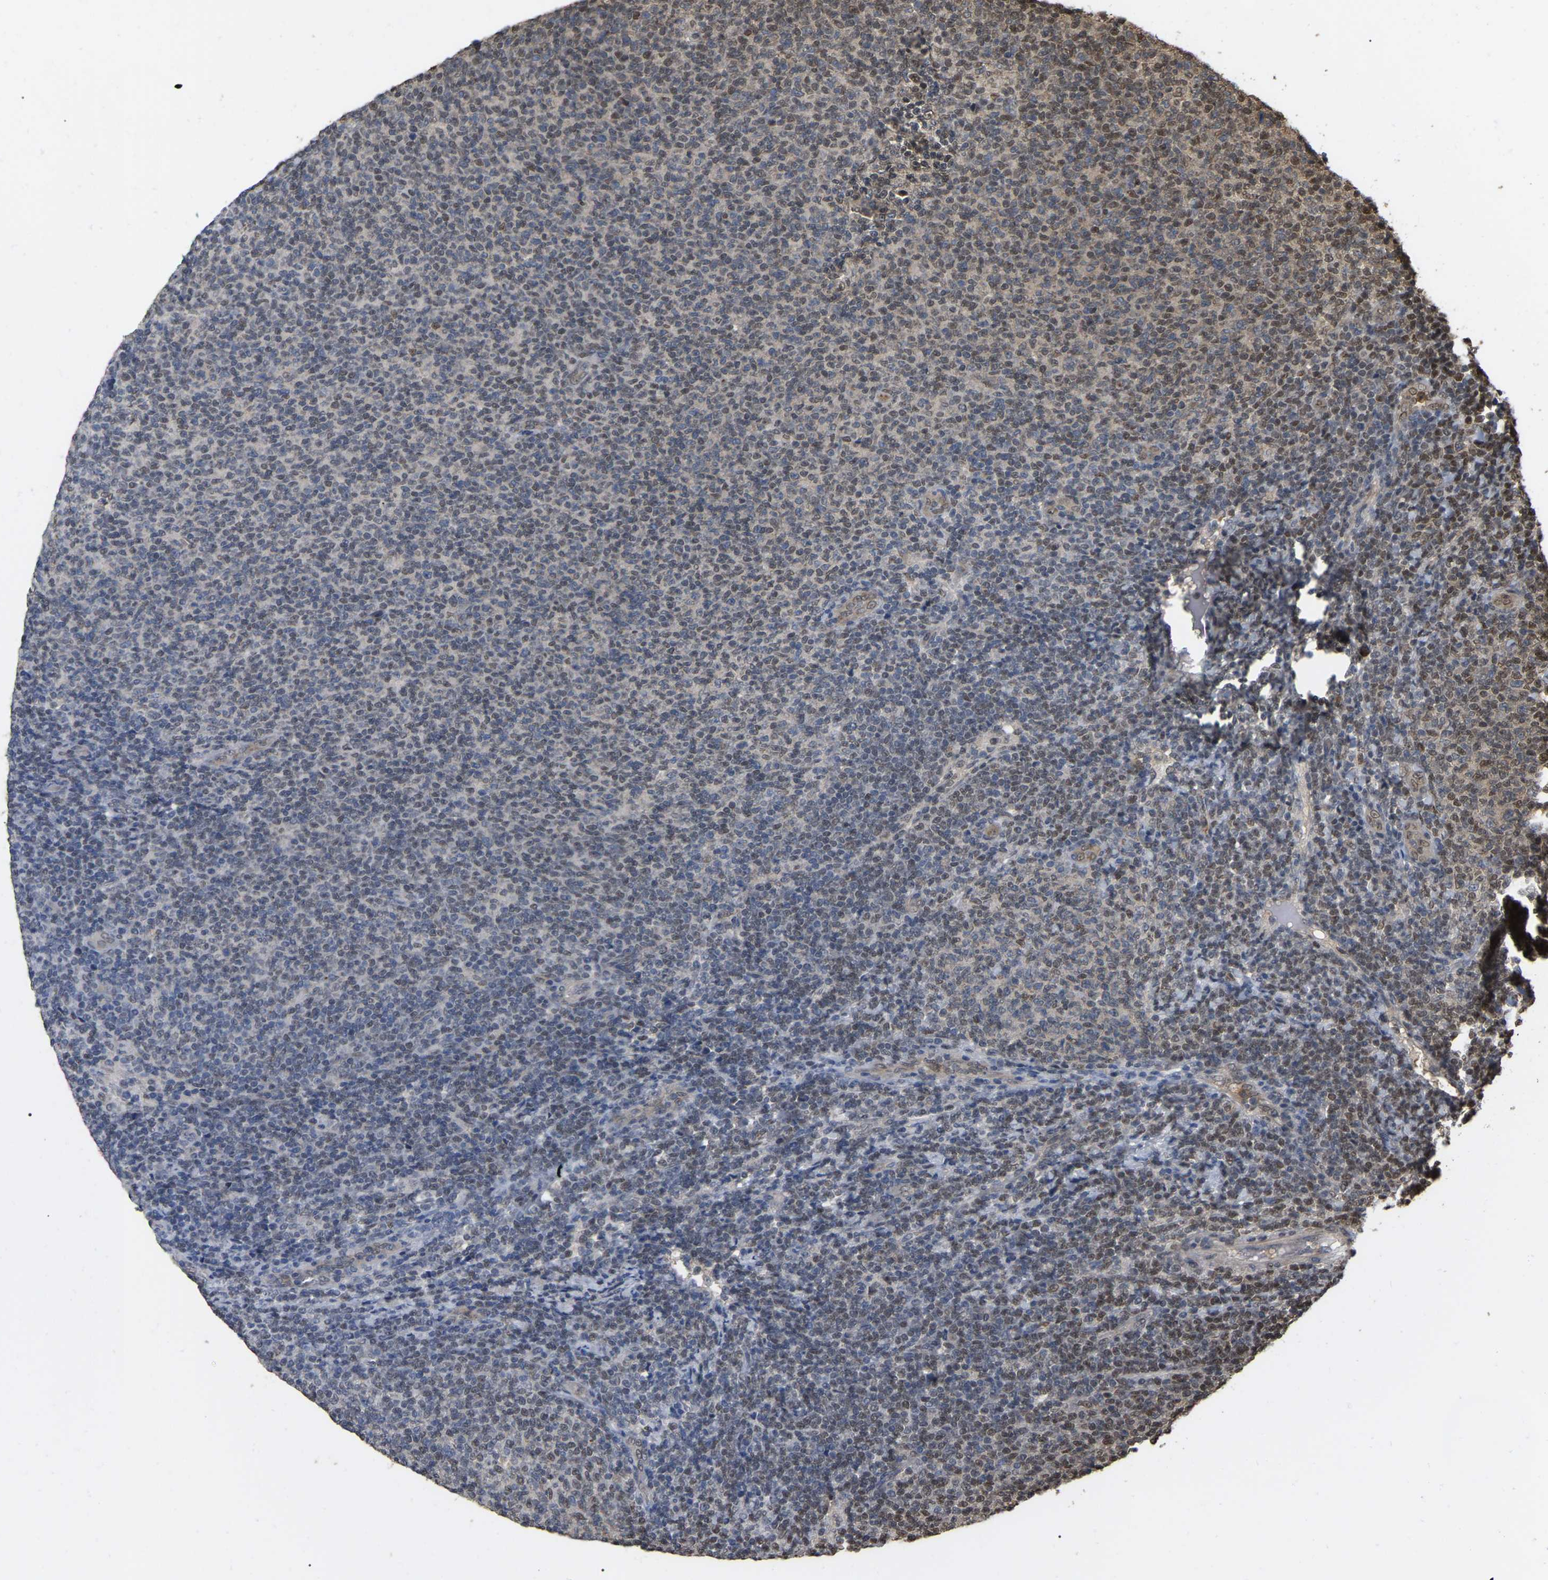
{"staining": {"intensity": "weak", "quantity": "<25%", "location": "nuclear"}, "tissue": "lymphoma", "cell_type": "Tumor cells", "image_type": "cancer", "snomed": [{"axis": "morphology", "description": "Malignant lymphoma, non-Hodgkin's type, Low grade"}, {"axis": "topography", "description": "Lymph node"}], "caption": "High magnification brightfield microscopy of low-grade malignant lymphoma, non-Hodgkin's type stained with DAB (3,3'-diaminobenzidine) (brown) and counterstained with hematoxylin (blue): tumor cells show no significant staining.", "gene": "FAM219A", "patient": {"sex": "male", "age": 66}}